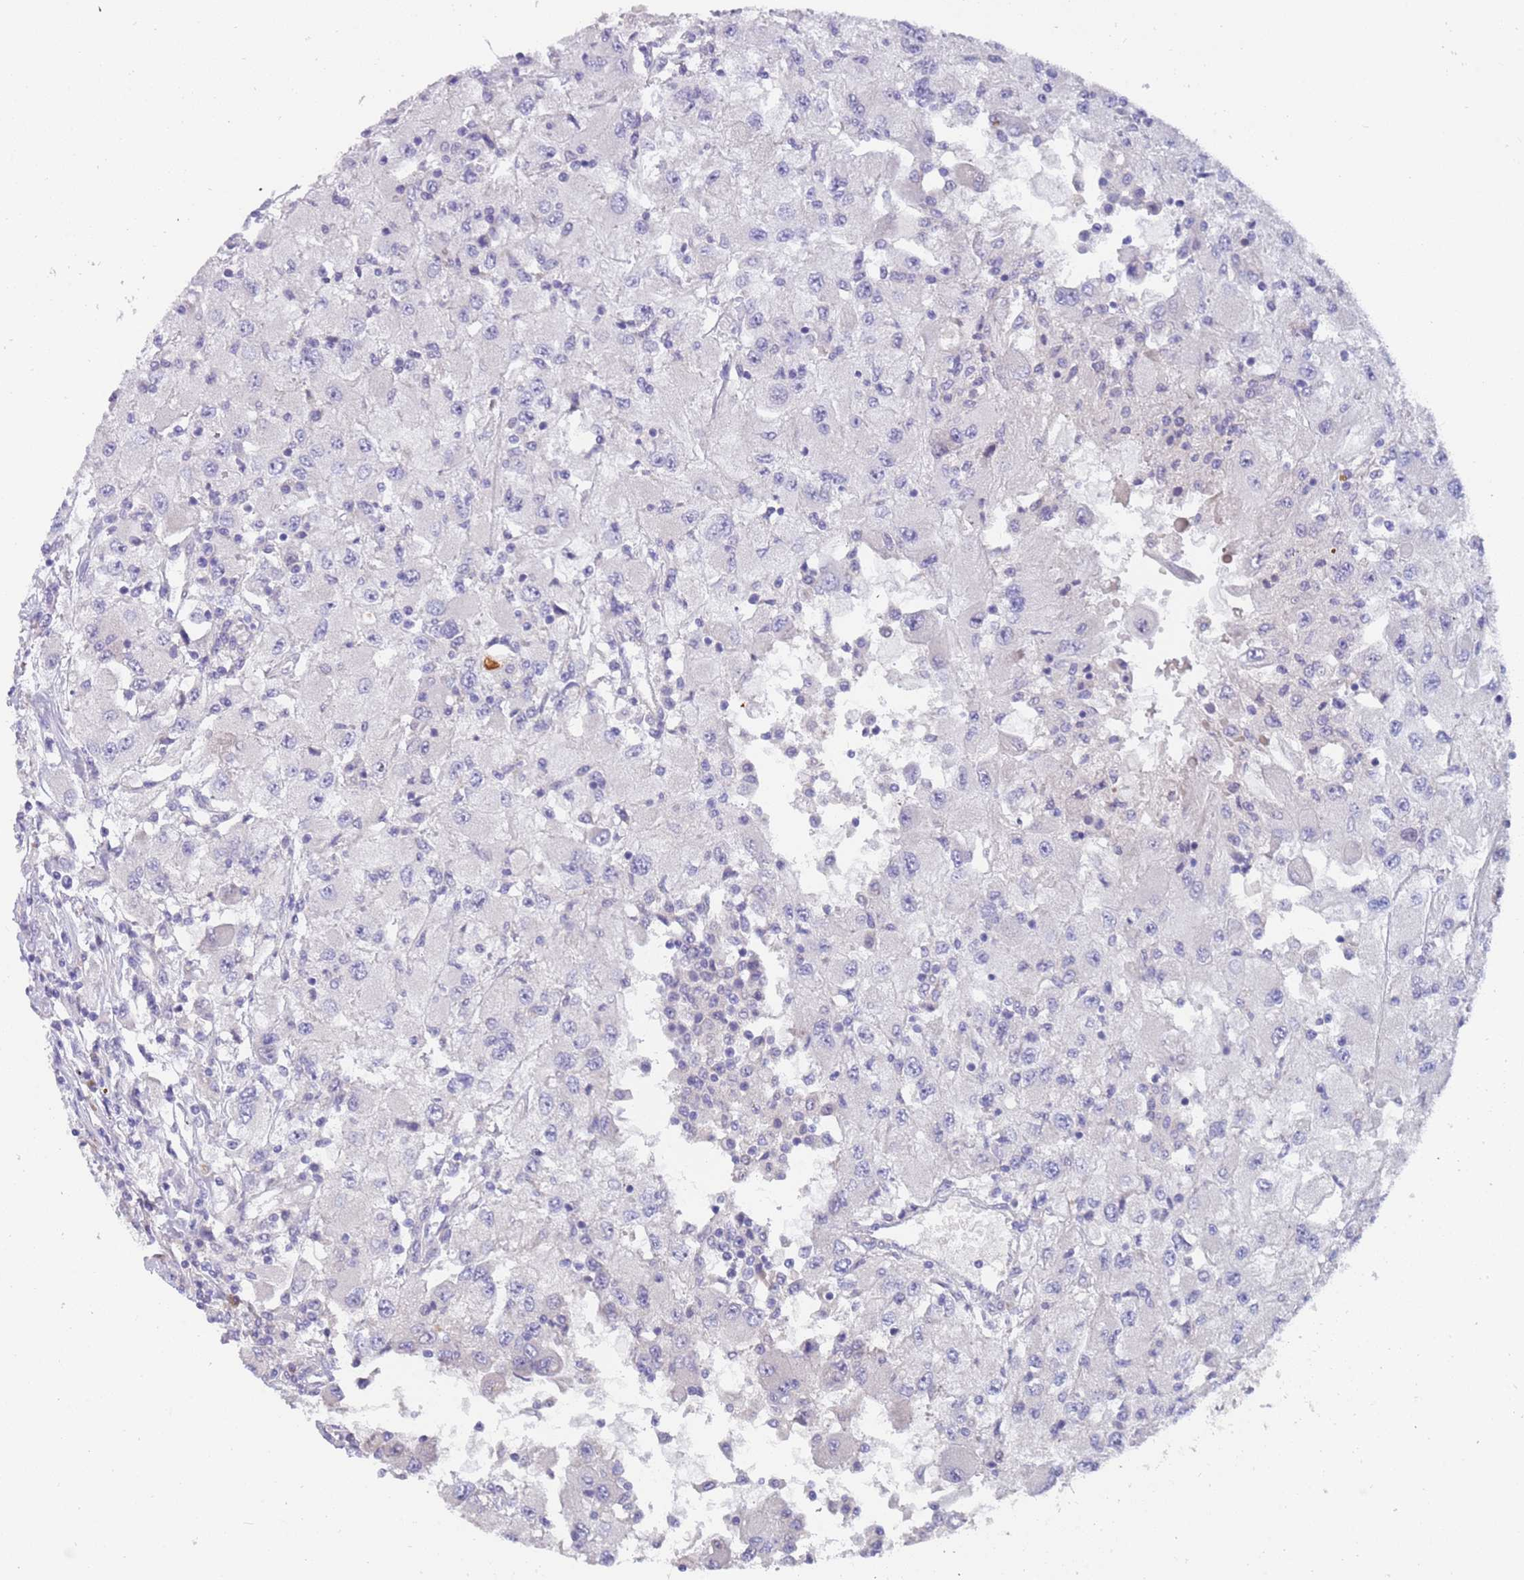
{"staining": {"intensity": "negative", "quantity": "none", "location": "none"}, "tissue": "renal cancer", "cell_type": "Tumor cells", "image_type": "cancer", "snomed": [{"axis": "morphology", "description": "Adenocarcinoma, NOS"}, {"axis": "topography", "description": "Kidney"}], "caption": "IHC histopathology image of human renal adenocarcinoma stained for a protein (brown), which reveals no expression in tumor cells.", "gene": "ZNF746", "patient": {"sex": "female", "age": 67}}